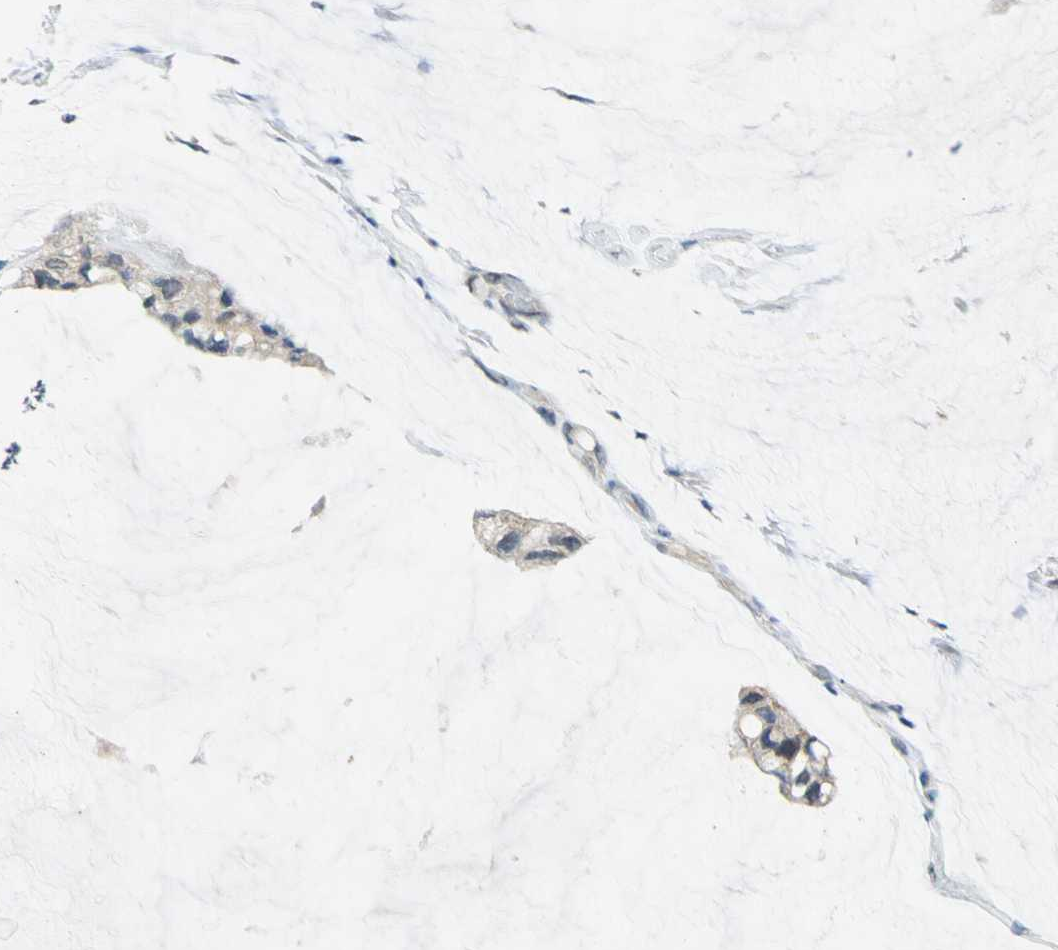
{"staining": {"intensity": "moderate", "quantity": "25%-75%", "location": "nuclear"}, "tissue": "ovarian cancer", "cell_type": "Tumor cells", "image_type": "cancer", "snomed": [{"axis": "morphology", "description": "Cystadenocarcinoma, mucinous, NOS"}, {"axis": "topography", "description": "Ovary"}], "caption": "Ovarian cancer stained for a protein exhibits moderate nuclear positivity in tumor cells.", "gene": "PPIA", "patient": {"sex": "female", "age": 39}}